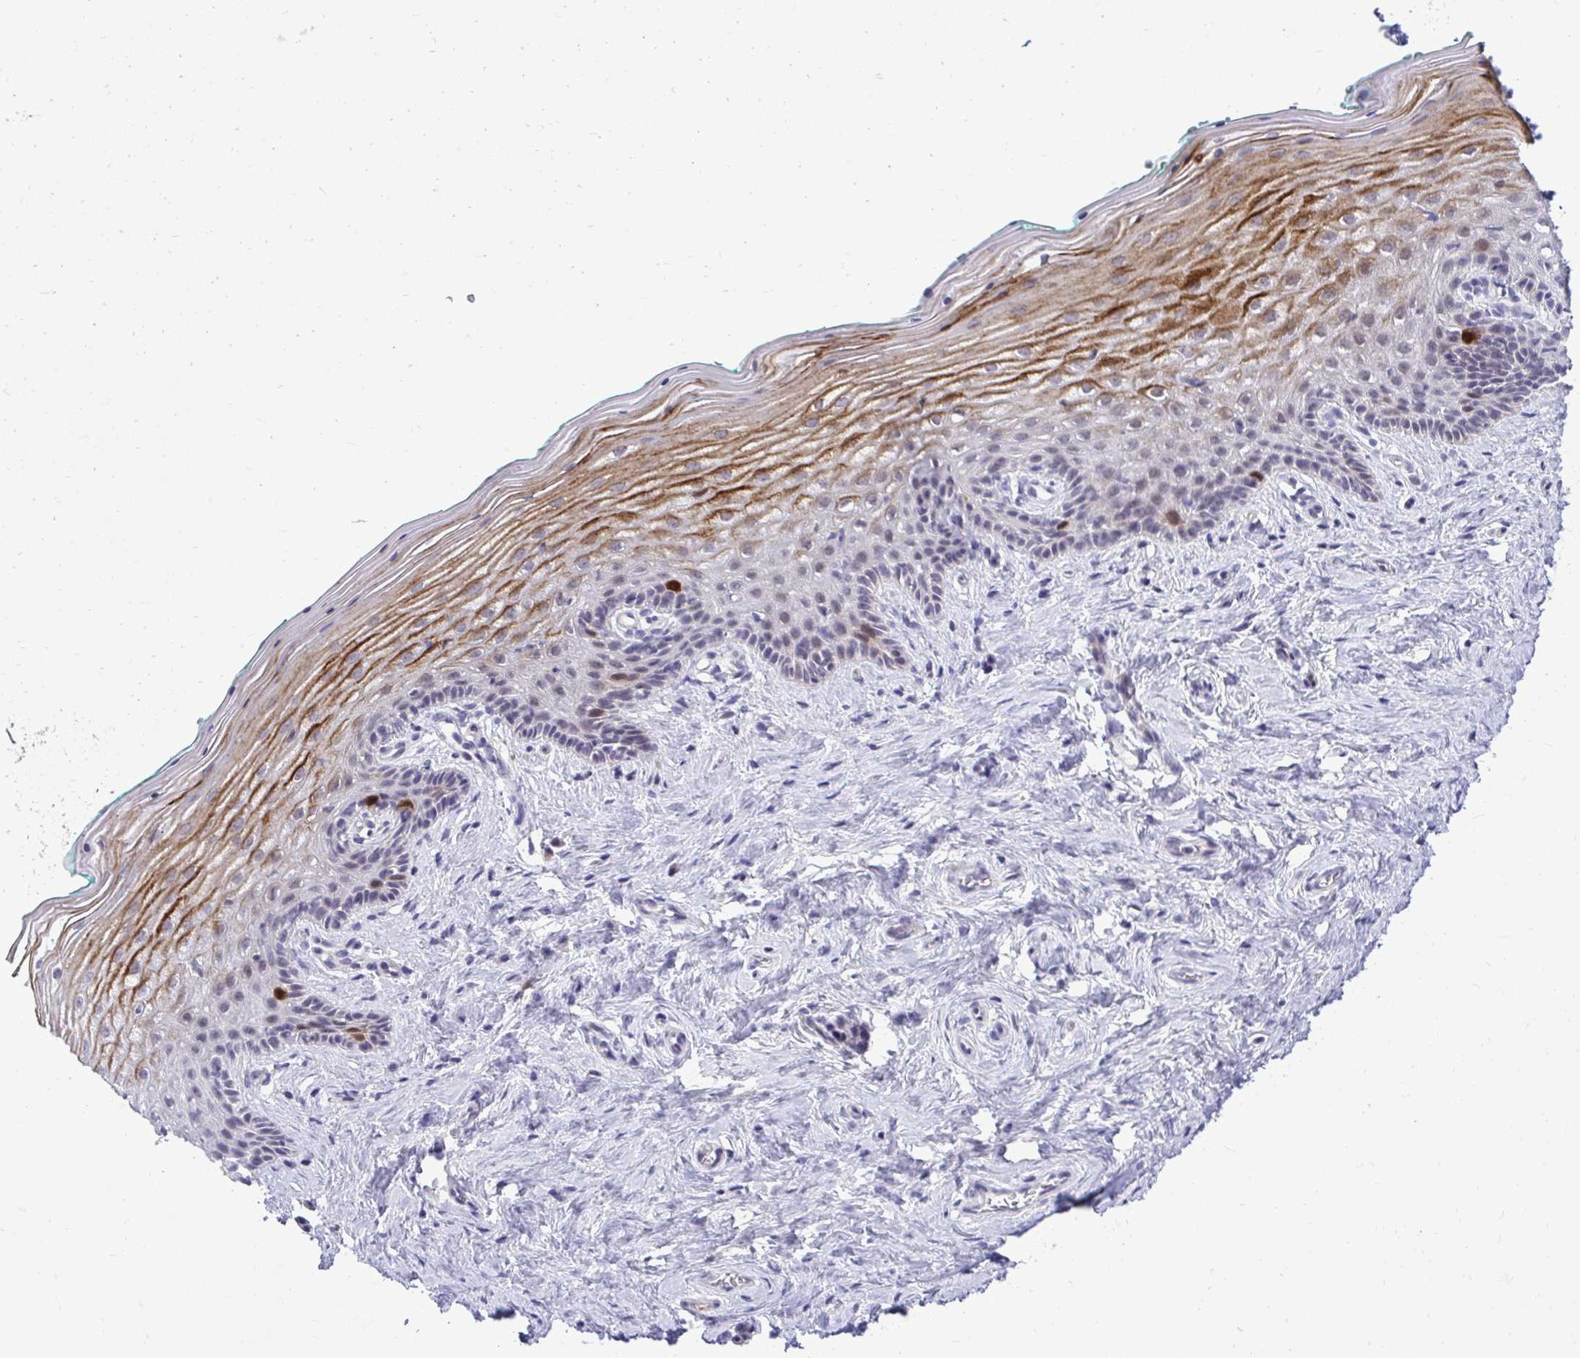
{"staining": {"intensity": "strong", "quantity": "<25%", "location": "cytoplasmic/membranous,nuclear"}, "tissue": "vagina", "cell_type": "Squamous epithelial cells", "image_type": "normal", "snomed": [{"axis": "morphology", "description": "Normal tissue, NOS"}, {"axis": "topography", "description": "Vagina"}], "caption": "Strong cytoplasmic/membranous,nuclear staining for a protein is present in about <25% of squamous epithelial cells of benign vagina using immunohistochemistry (IHC).", "gene": "CDC20", "patient": {"sex": "female", "age": 45}}